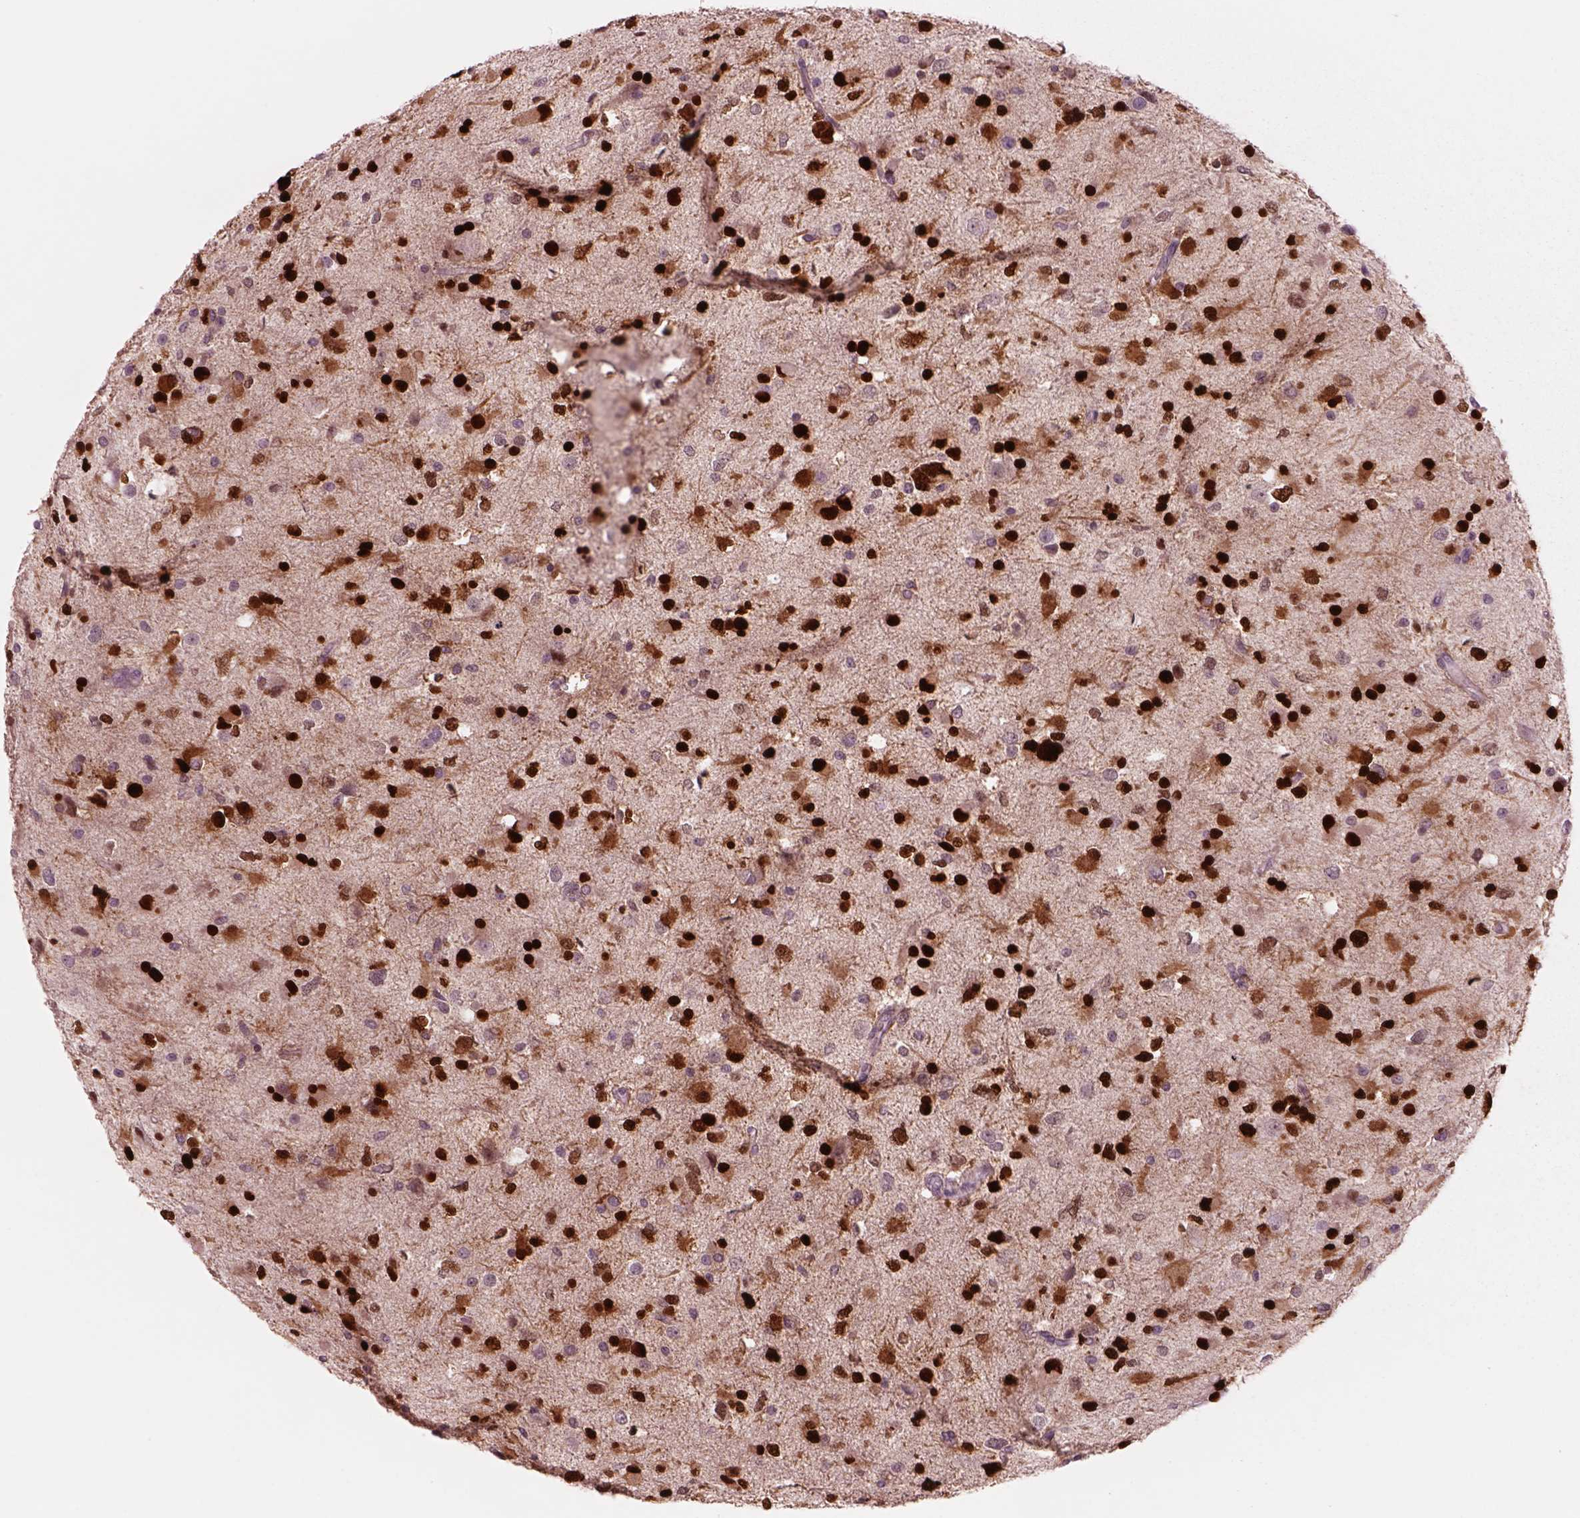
{"staining": {"intensity": "strong", "quantity": "<25%", "location": "nuclear"}, "tissue": "glioma", "cell_type": "Tumor cells", "image_type": "cancer", "snomed": [{"axis": "morphology", "description": "Glioma, malignant, Low grade"}, {"axis": "topography", "description": "Brain"}], "caption": "Protein staining demonstrates strong nuclear positivity in approximately <25% of tumor cells in glioma. The protein is stained brown, and the nuclei are stained in blue (DAB IHC with brightfield microscopy, high magnification).", "gene": "SOX9", "patient": {"sex": "female", "age": 32}}